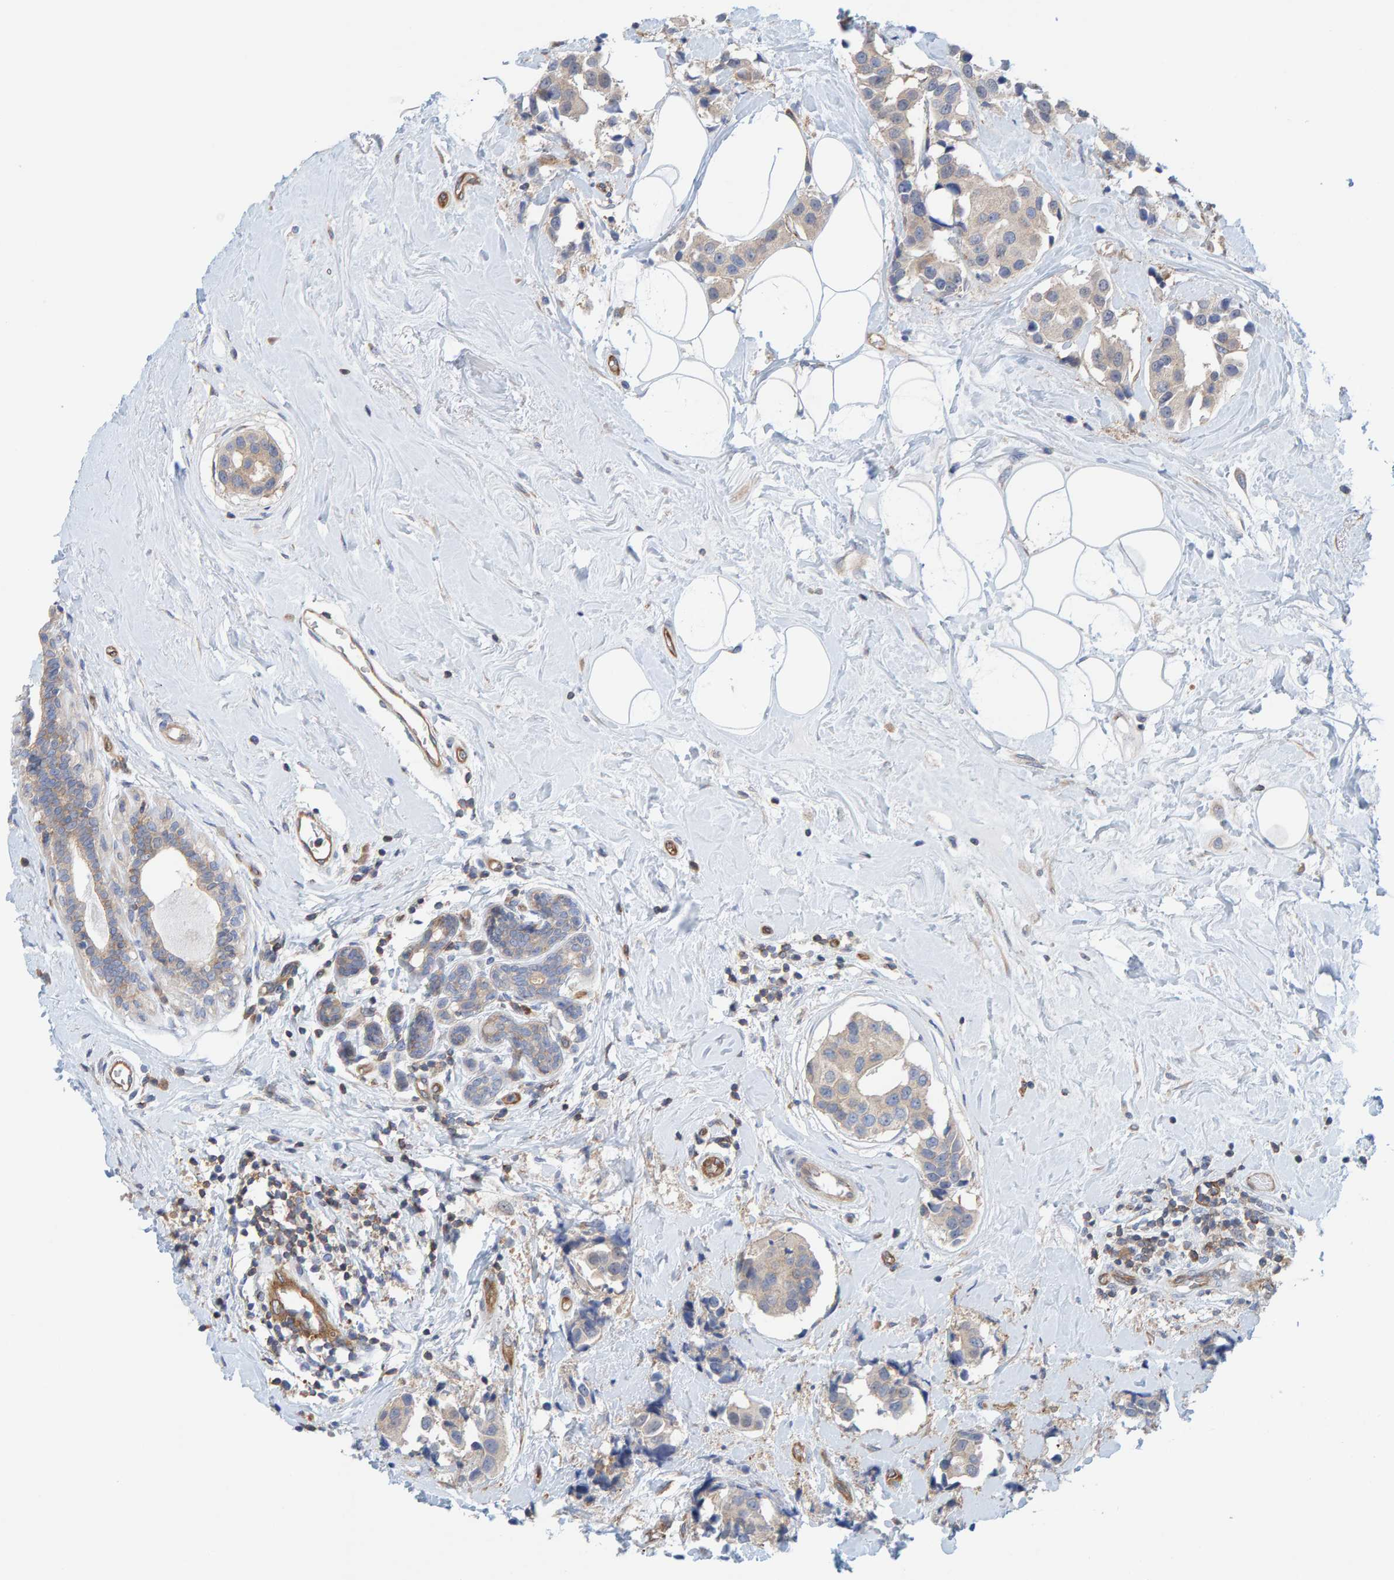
{"staining": {"intensity": "weak", "quantity": "25%-75%", "location": "cytoplasmic/membranous"}, "tissue": "breast cancer", "cell_type": "Tumor cells", "image_type": "cancer", "snomed": [{"axis": "morphology", "description": "Normal tissue, NOS"}, {"axis": "morphology", "description": "Duct carcinoma"}, {"axis": "topography", "description": "Breast"}], "caption": "Immunohistochemical staining of breast cancer reveals low levels of weak cytoplasmic/membranous staining in about 25%-75% of tumor cells. (DAB IHC, brown staining for protein, blue staining for nuclei).", "gene": "PRKD2", "patient": {"sex": "female", "age": 39}}